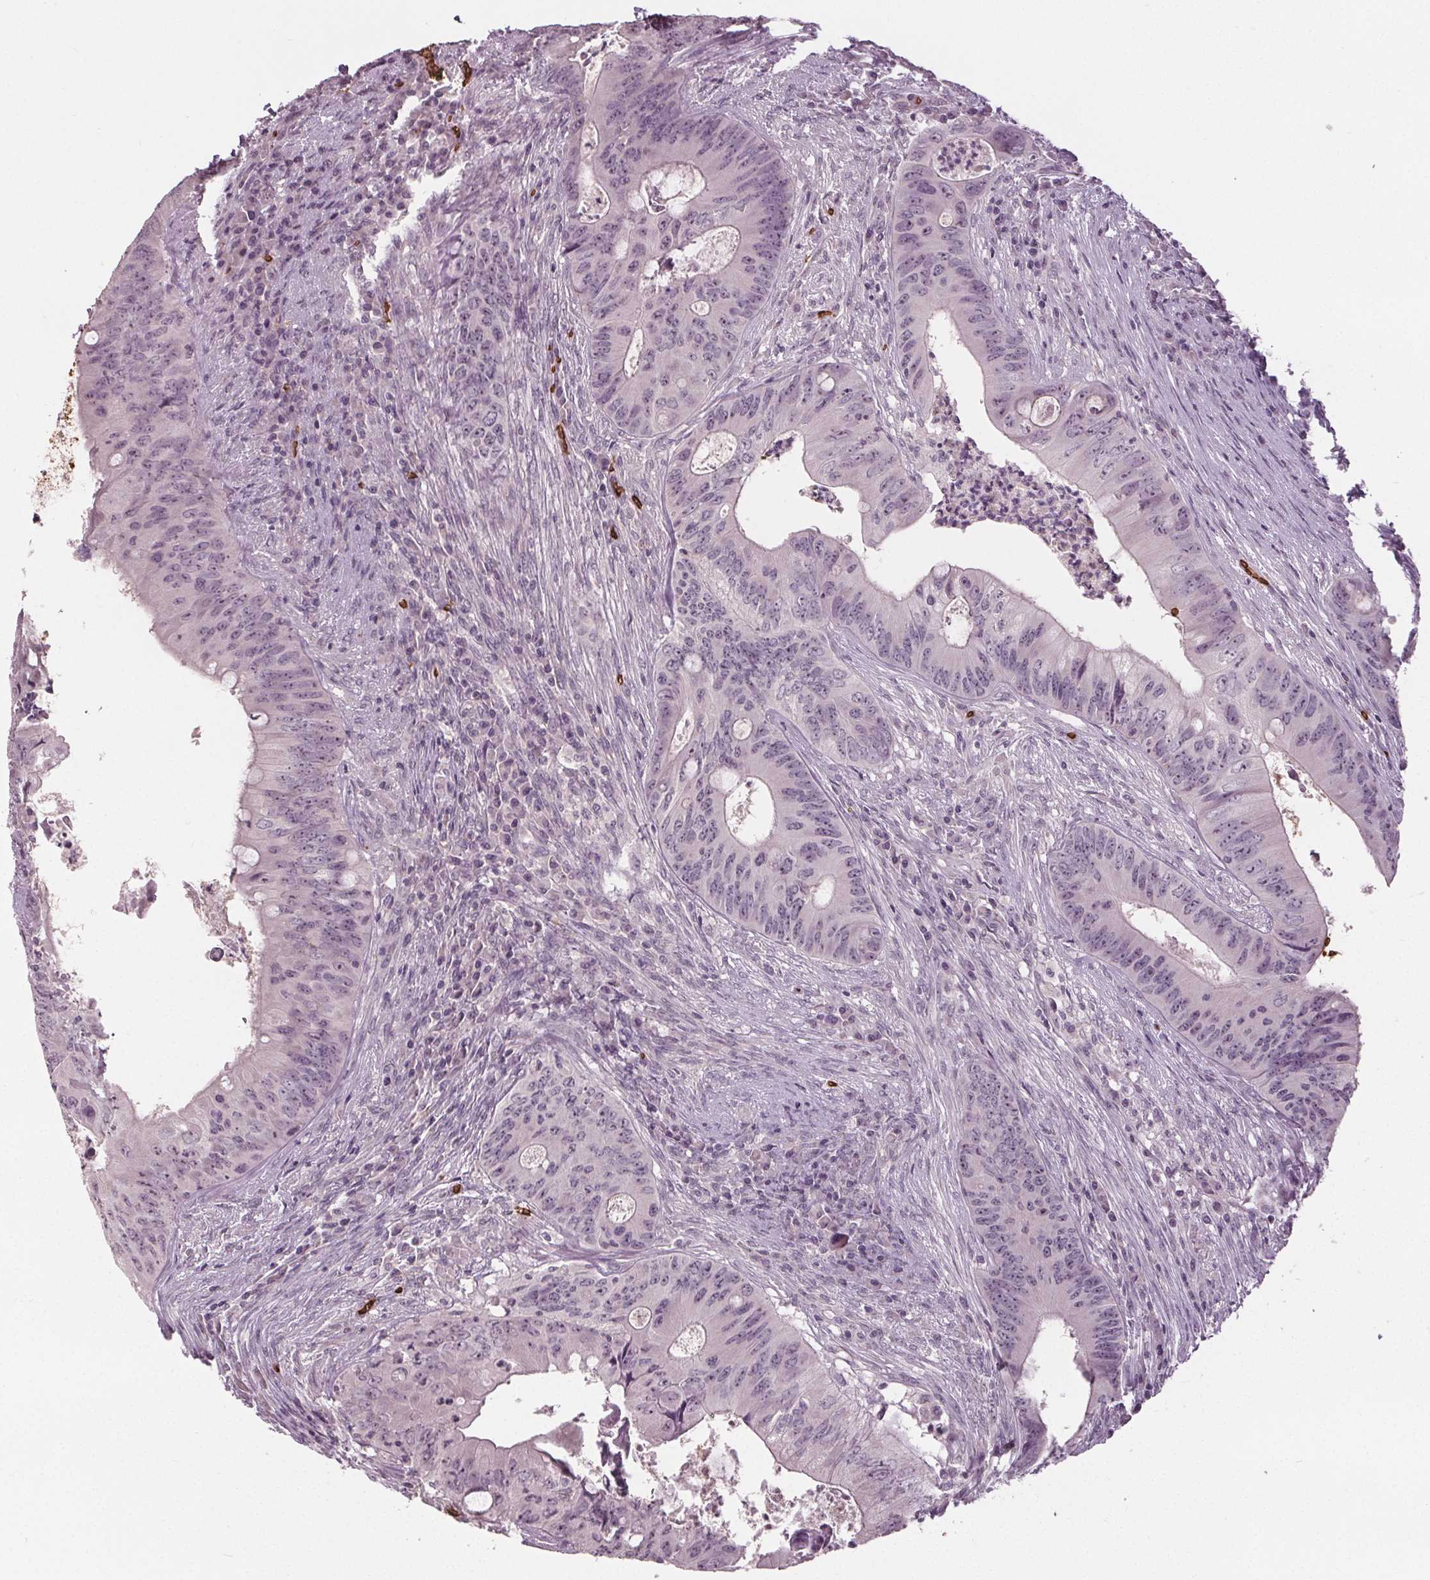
{"staining": {"intensity": "negative", "quantity": "none", "location": "none"}, "tissue": "colorectal cancer", "cell_type": "Tumor cells", "image_type": "cancer", "snomed": [{"axis": "morphology", "description": "Adenocarcinoma, NOS"}, {"axis": "topography", "description": "Colon"}], "caption": "There is no significant staining in tumor cells of colorectal cancer.", "gene": "SLC4A1", "patient": {"sex": "female", "age": 74}}